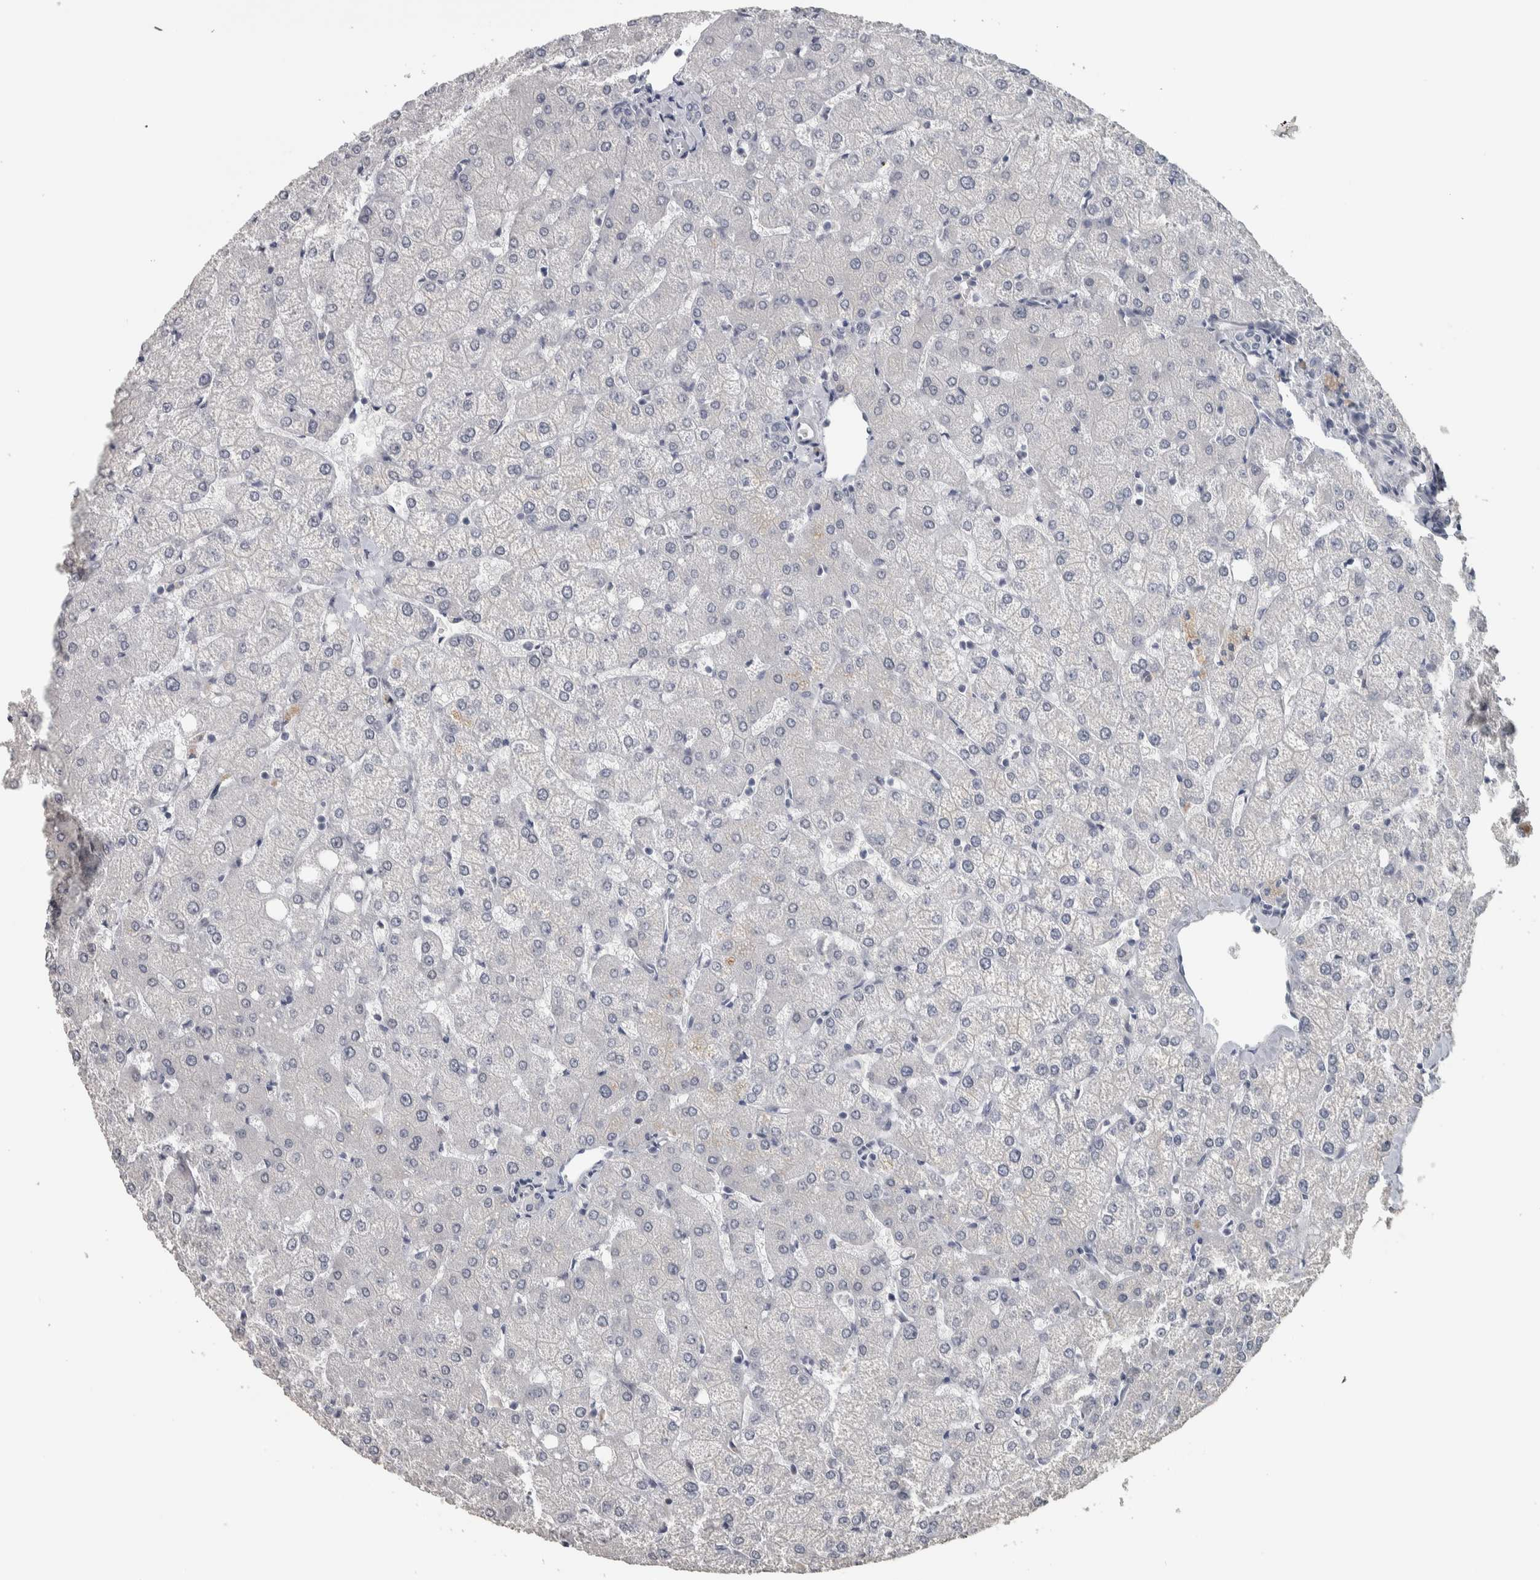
{"staining": {"intensity": "negative", "quantity": "none", "location": "none"}, "tissue": "liver", "cell_type": "Cholangiocytes", "image_type": "normal", "snomed": [{"axis": "morphology", "description": "Normal tissue, NOS"}, {"axis": "topography", "description": "Liver"}], "caption": "Immunohistochemical staining of benign liver shows no significant staining in cholangiocytes. The staining was performed using DAB to visualize the protein expression in brown, while the nuclei were stained in blue with hematoxylin (Magnification: 20x).", "gene": "NECAB1", "patient": {"sex": "female", "age": 54}}